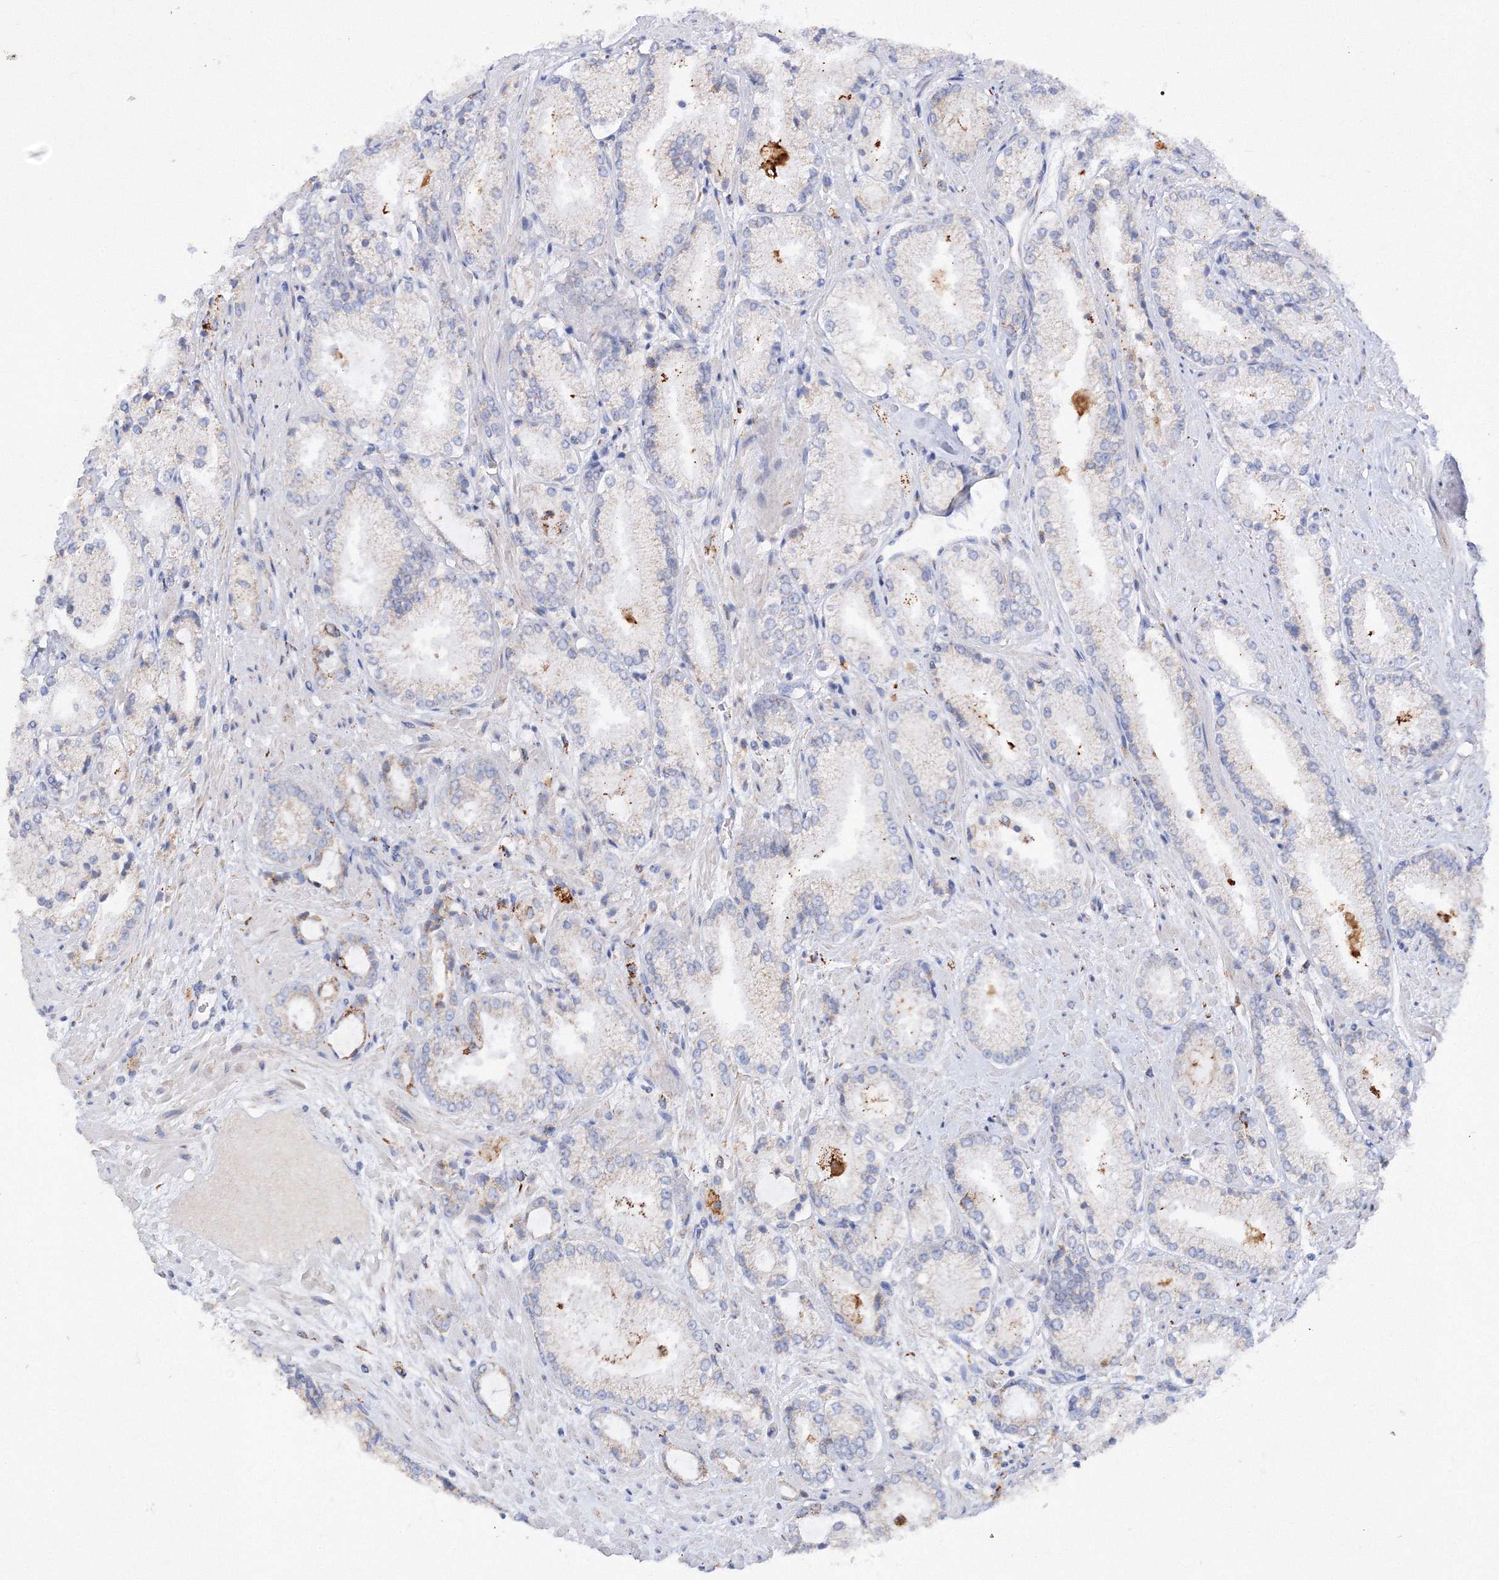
{"staining": {"intensity": "moderate", "quantity": "<25%", "location": "cytoplasmic/membranous"}, "tissue": "prostate cancer", "cell_type": "Tumor cells", "image_type": "cancer", "snomed": [{"axis": "morphology", "description": "Adenocarcinoma, High grade"}, {"axis": "topography", "description": "Prostate"}], "caption": "There is low levels of moderate cytoplasmic/membranous positivity in tumor cells of prostate cancer (adenocarcinoma (high-grade)), as demonstrated by immunohistochemical staining (brown color).", "gene": "MERTK", "patient": {"sex": "male", "age": 73}}